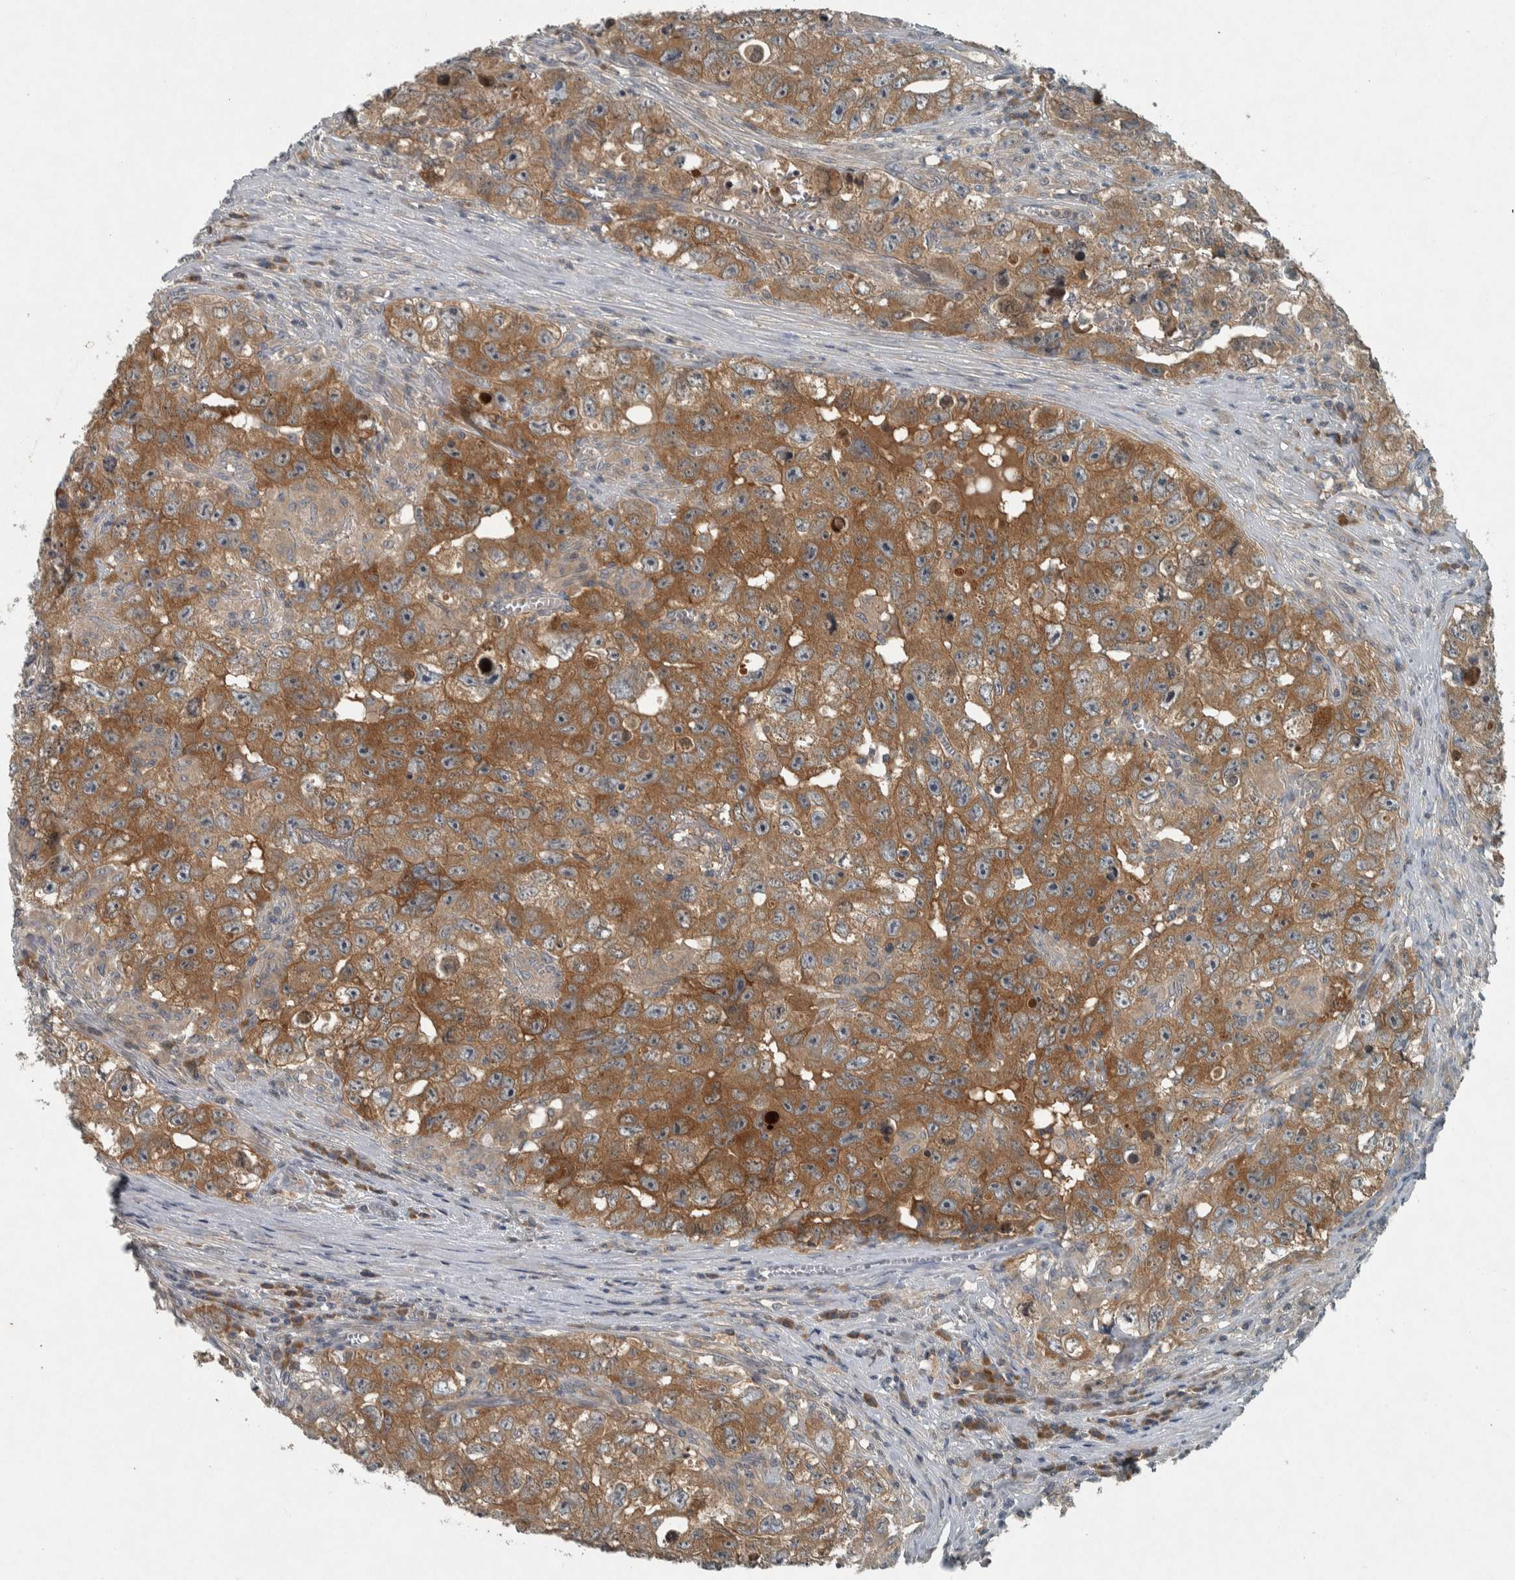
{"staining": {"intensity": "moderate", "quantity": ">75%", "location": "cytoplasmic/membranous"}, "tissue": "testis cancer", "cell_type": "Tumor cells", "image_type": "cancer", "snomed": [{"axis": "morphology", "description": "Seminoma, NOS"}, {"axis": "morphology", "description": "Carcinoma, Embryonal, NOS"}, {"axis": "topography", "description": "Testis"}], "caption": "Tumor cells display medium levels of moderate cytoplasmic/membranous positivity in about >75% of cells in testis seminoma.", "gene": "CLCN2", "patient": {"sex": "male", "age": 43}}